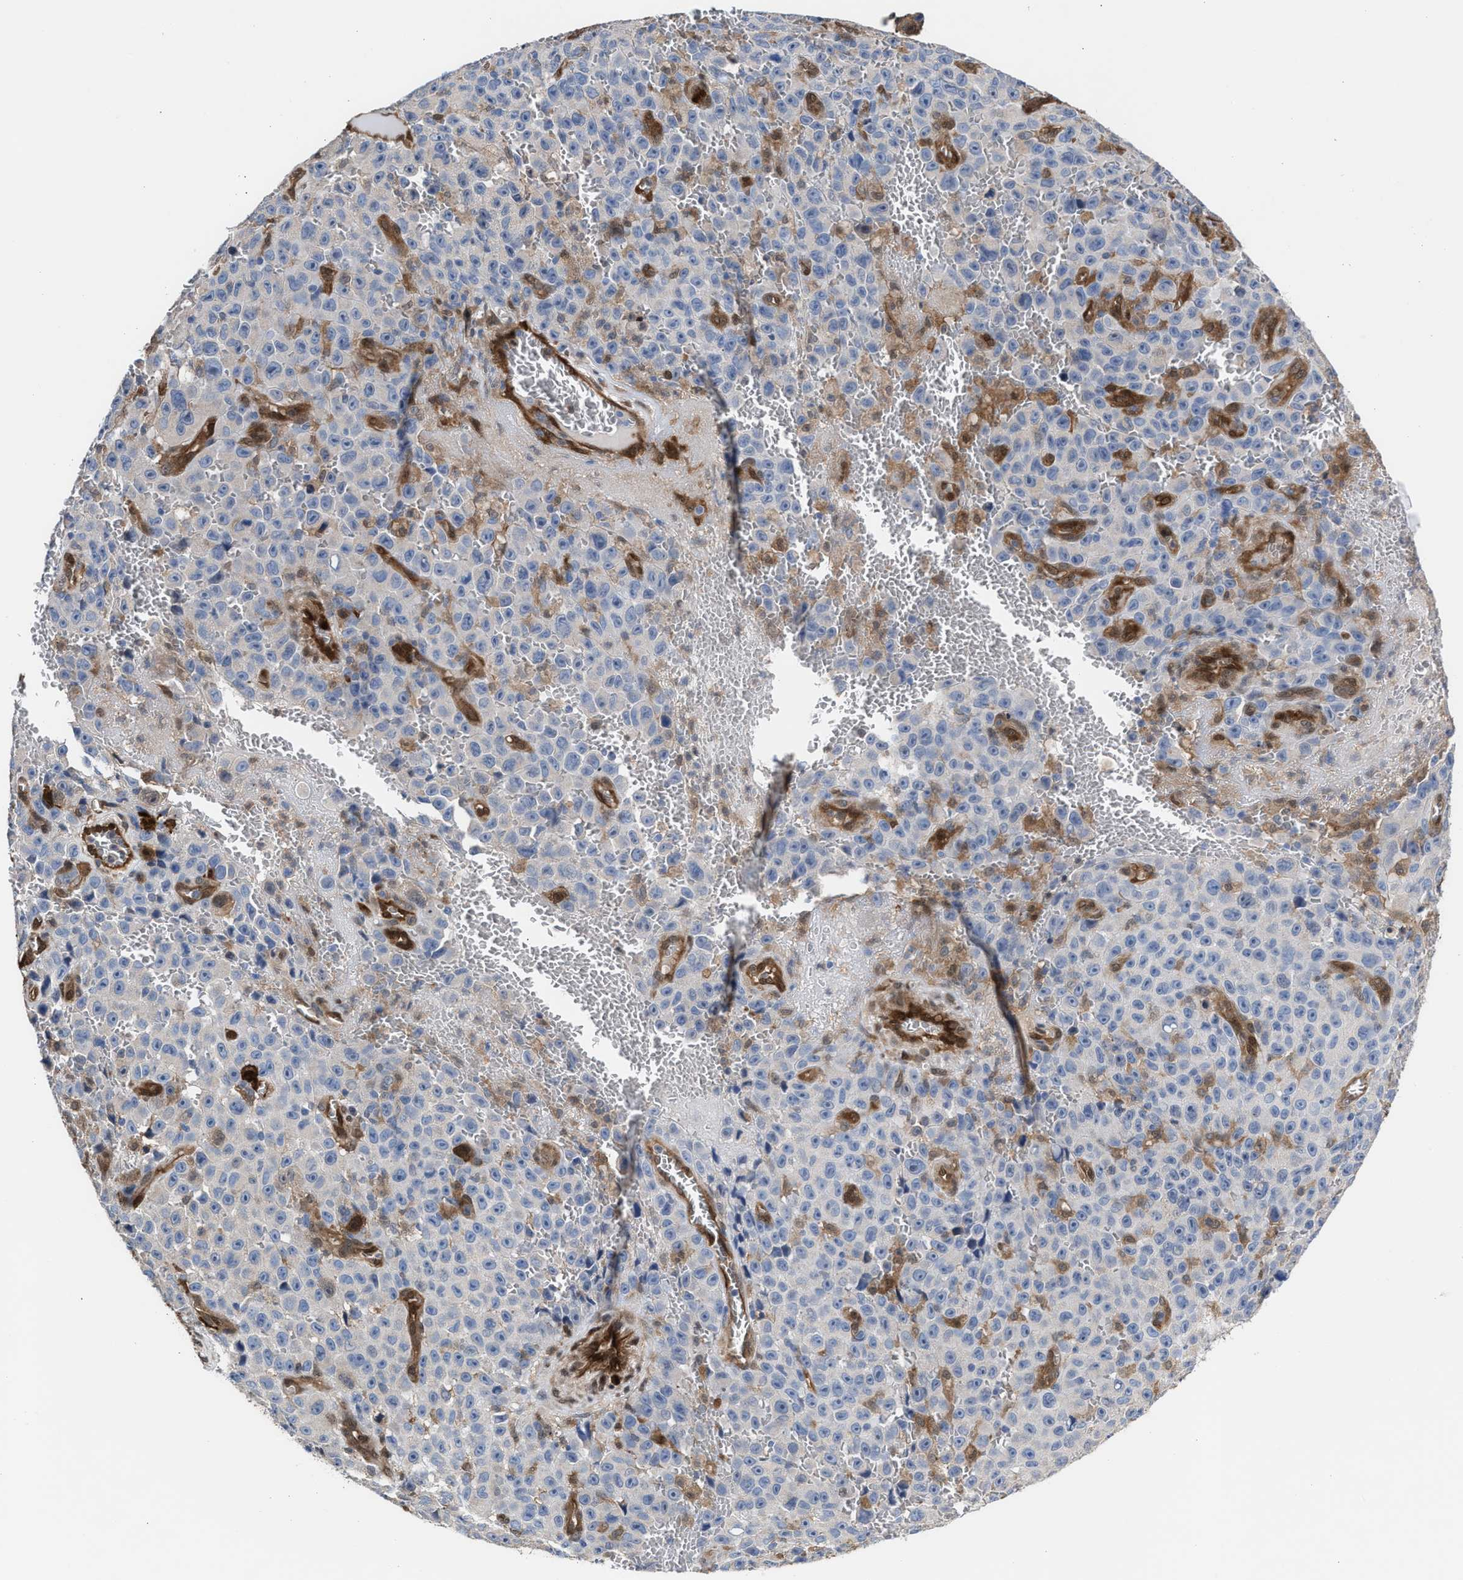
{"staining": {"intensity": "weak", "quantity": "<25%", "location": "cytoplasmic/membranous"}, "tissue": "melanoma", "cell_type": "Tumor cells", "image_type": "cancer", "snomed": [{"axis": "morphology", "description": "Malignant melanoma, NOS"}, {"axis": "topography", "description": "Skin"}], "caption": "Tumor cells show no significant protein staining in melanoma.", "gene": "TP53I3", "patient": {"sex": "female", "age": 82}}